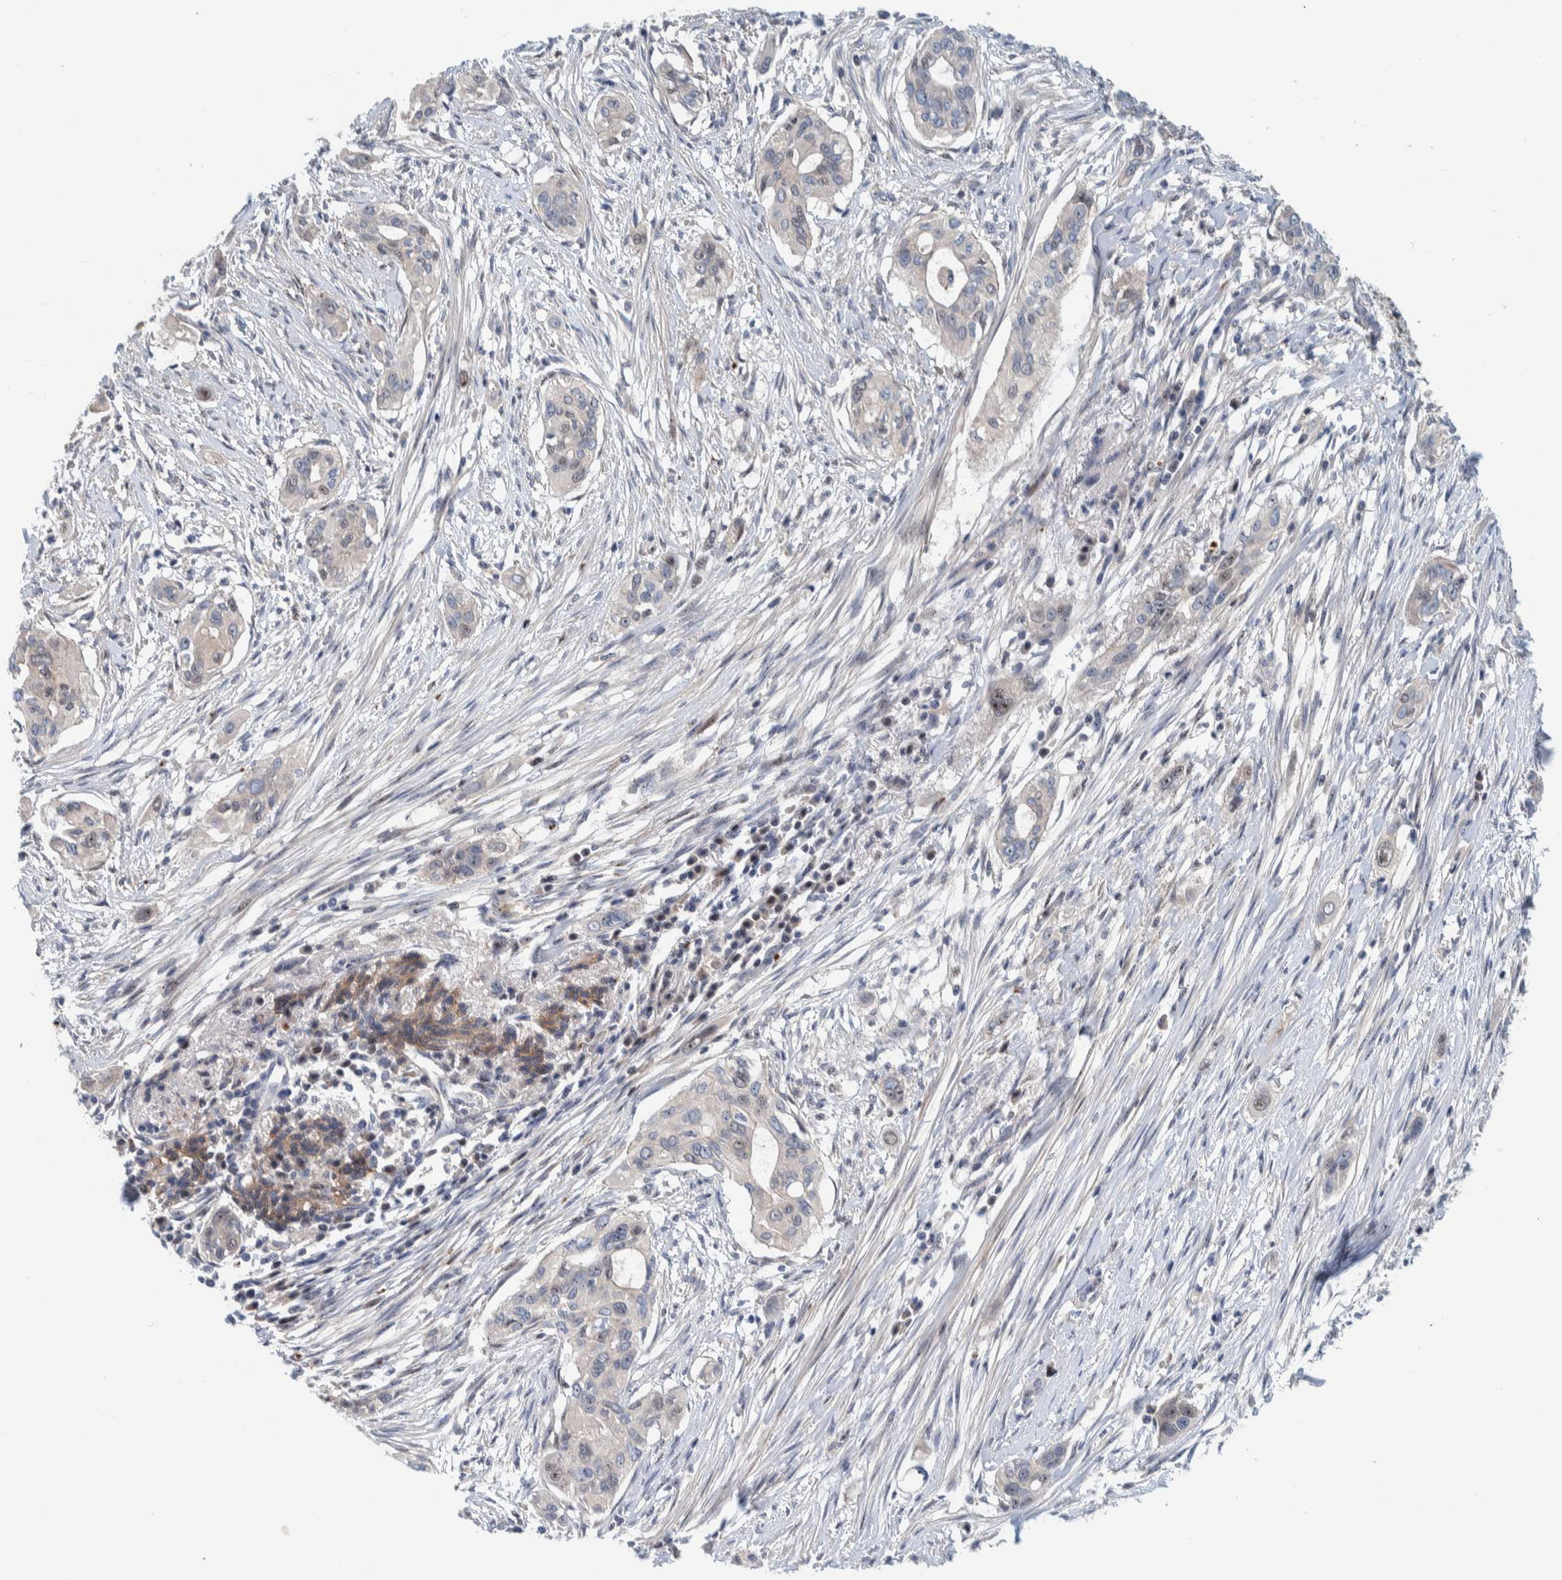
{"staining": {"intensity": "negative", "quantity": "none", "location": "none"}, "tissue": "pancreatic cancer", "cell_type": "Tumor cells", "image_type": "cancer", "snomed": [{"axis": "morphology", "description": "Adenocarcinoma, NOS"}, {"axis": "topography", "description": "Pancreas"}], "caption": "High power microscopy photomicrograph of an immunohistochemistry (IHC) image of pancreatic cancer, revealing no significant staining in tumor cells.", "gene": "NOL11", "patient": {"sex": "female", "age": 60}}